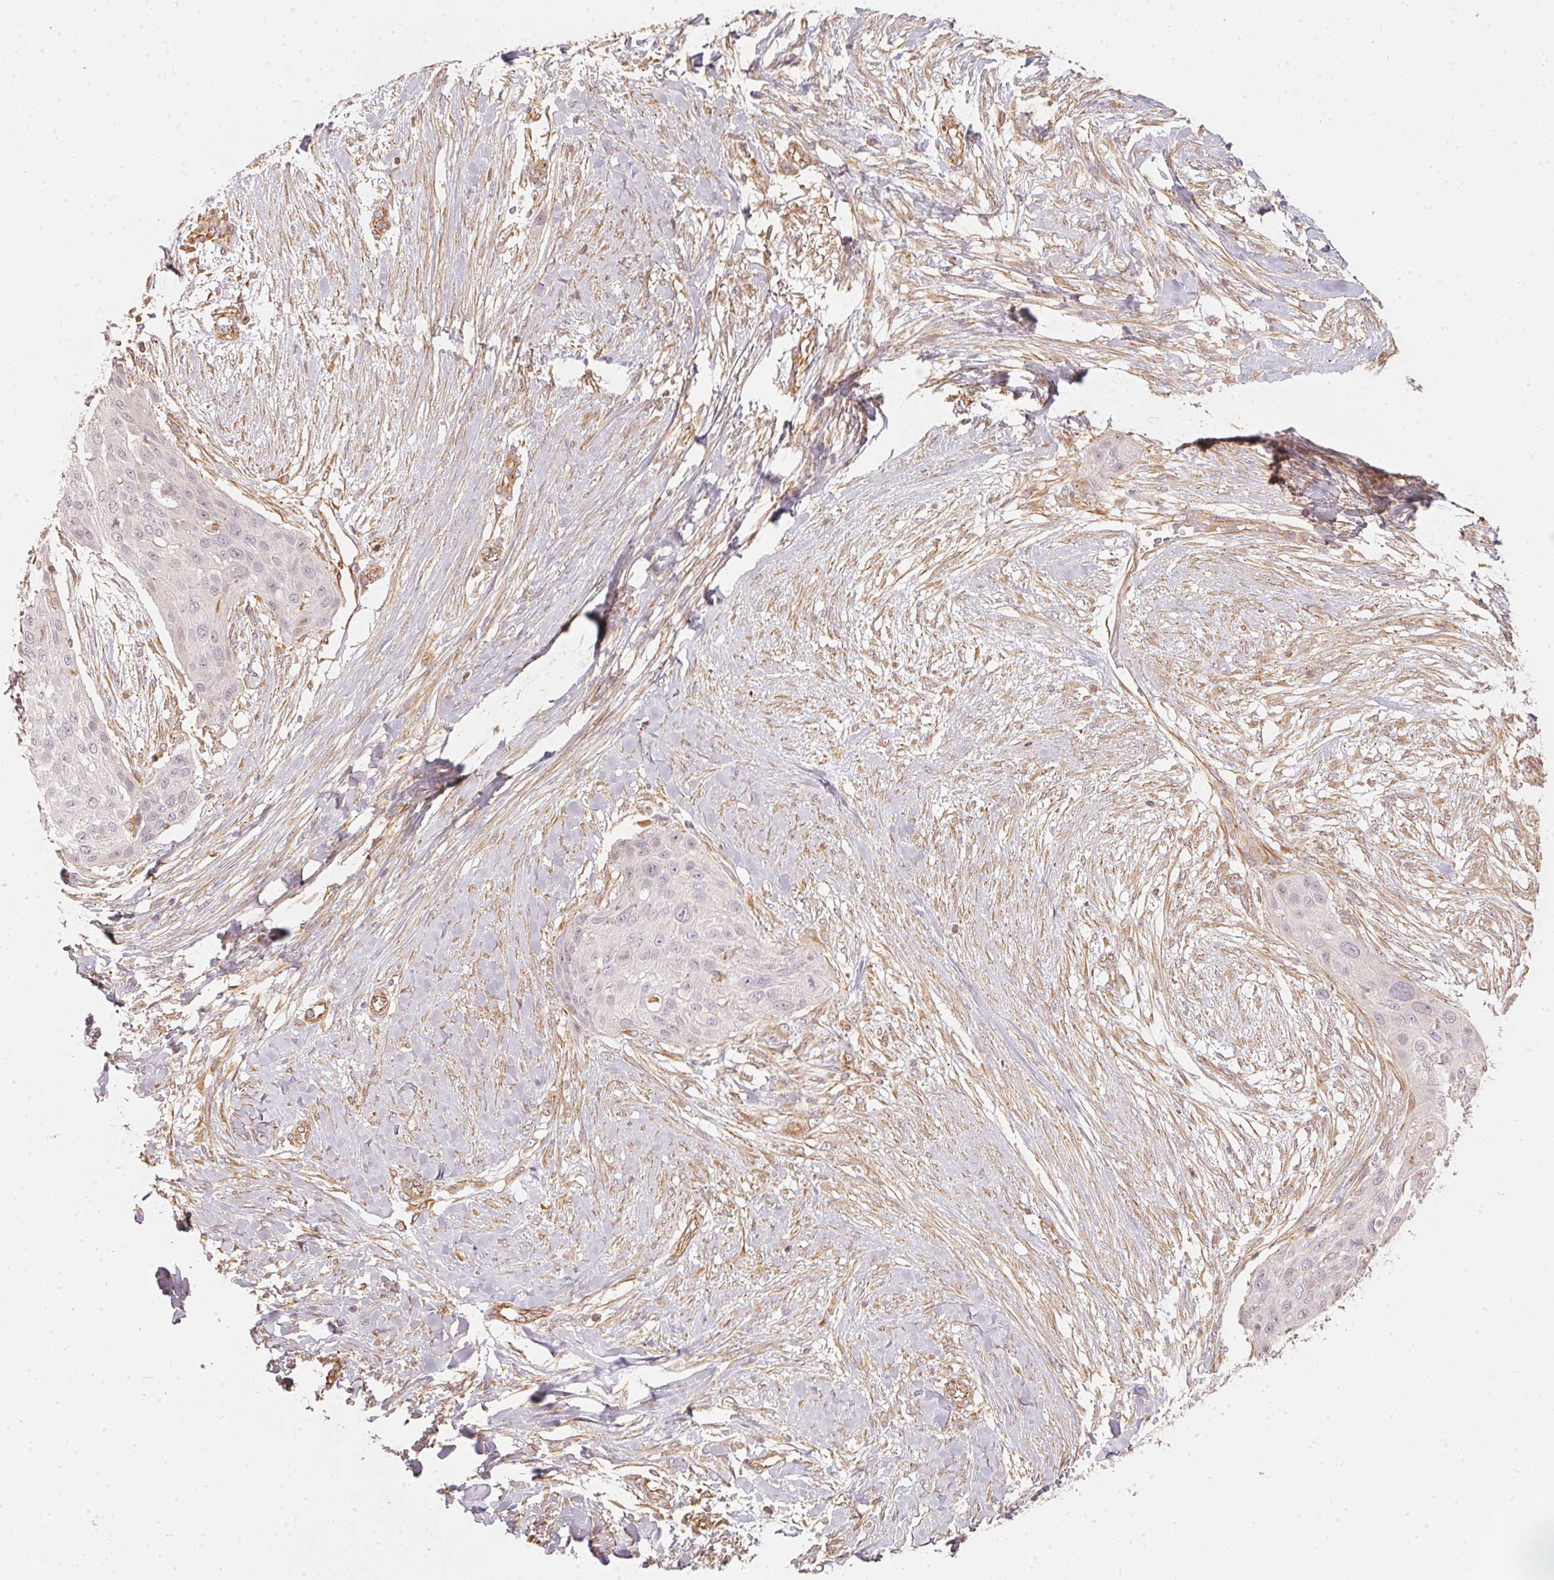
{"staining": {"intensity": "negative", "quantity": "none", "location": "none"}, "tissue": "skin cancer", "cell_type": "Tumor cells", "image_type": "cancer", "snomed": [{"axis": "morphology", "description": "Squamous cell carcinoma, NOS"}, {"axis": "topography", "description": "Skin"}], "caption": "Immunohistochemistry image of neoplastic tissue: skin cancer (squamous cell carcinoma) stained with DAB displays no significant protein positivity in tumor cells.", "gene": "FOXR2", "patient": {"sex": "female", "age": 87}}